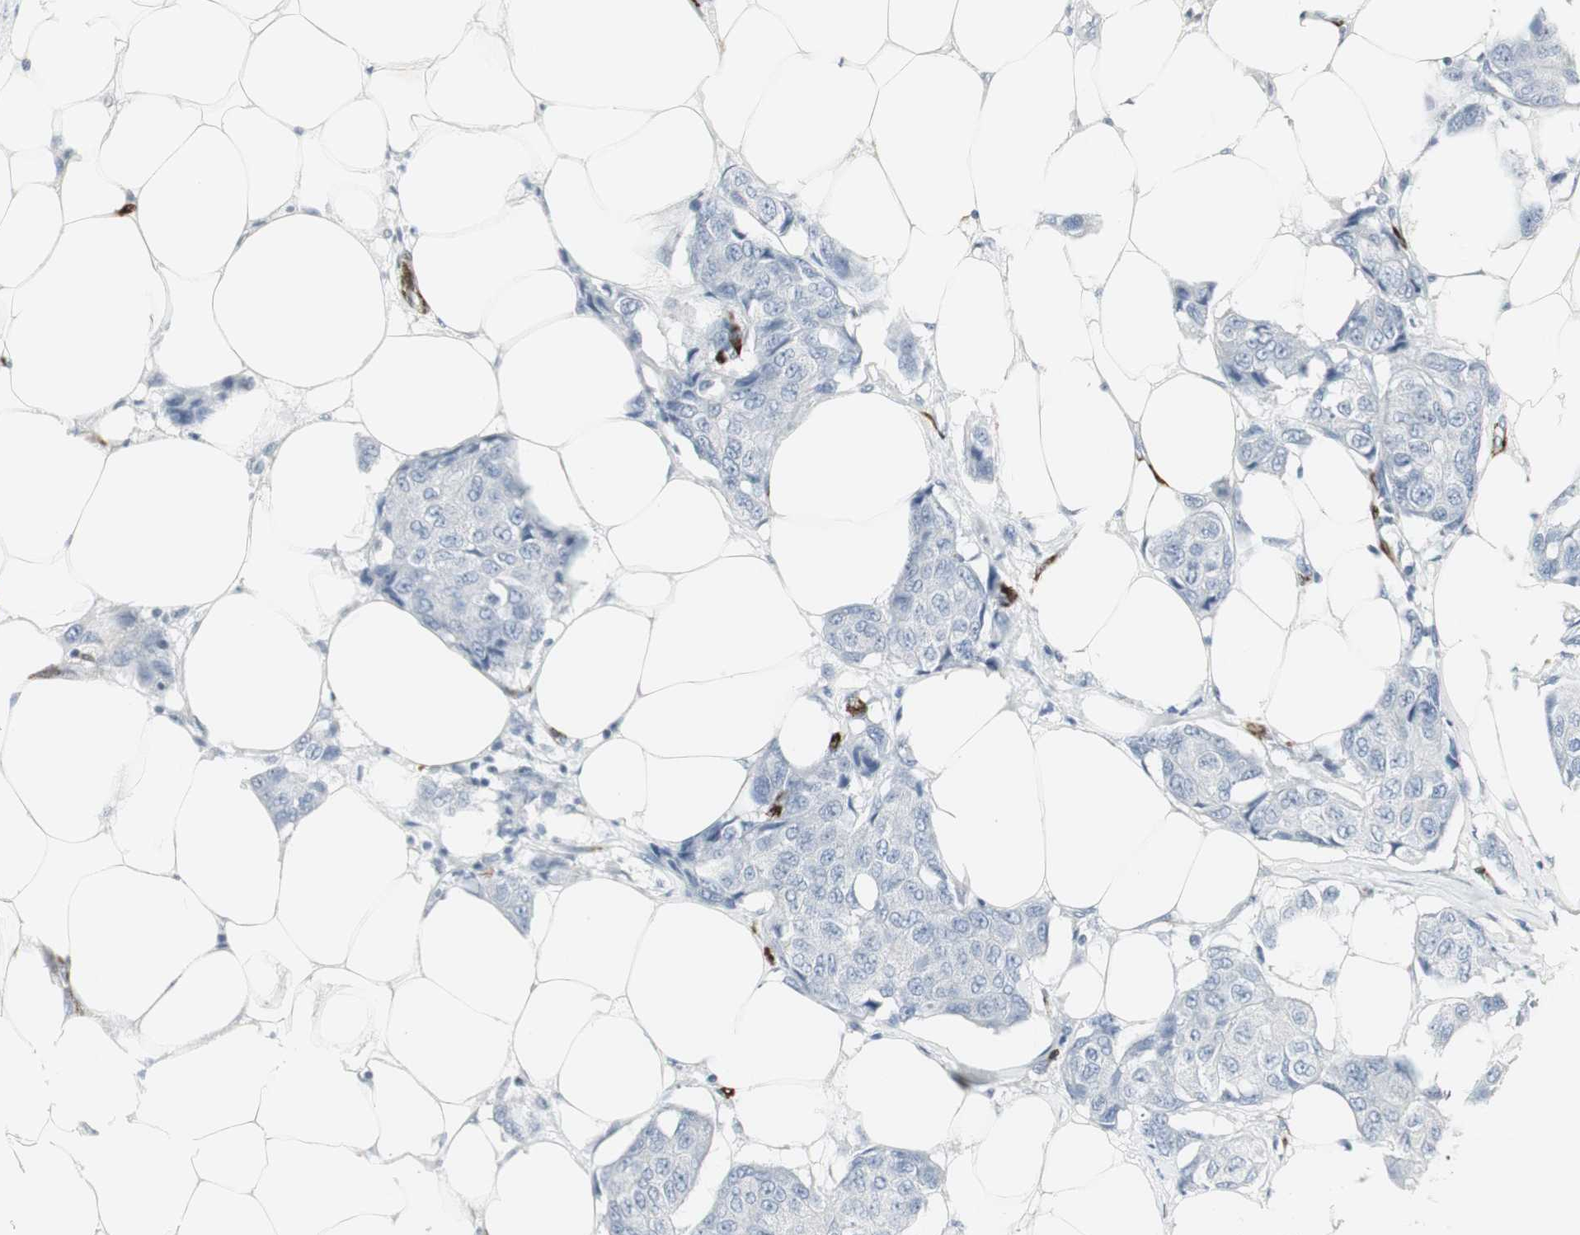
{"staining": {"intensity": "negative", "quantity": "none", "location": "none"}, "tissue": "breast cancer", "cell_type": "Tumor cells", "image_type": "cancer", "snomed": [{"axis": "morphology", "description": "Duct carcinoma"}, {"axis": "topography", "description": "Breast"}], "caption": "Immunohistochemical staining of human infiltrating ductal carcinoma (breast) demonstrates no significant positivity in tumor cells.", "gene": "PPP1R14A", "patient": {"sex": "female", "age": 80}}